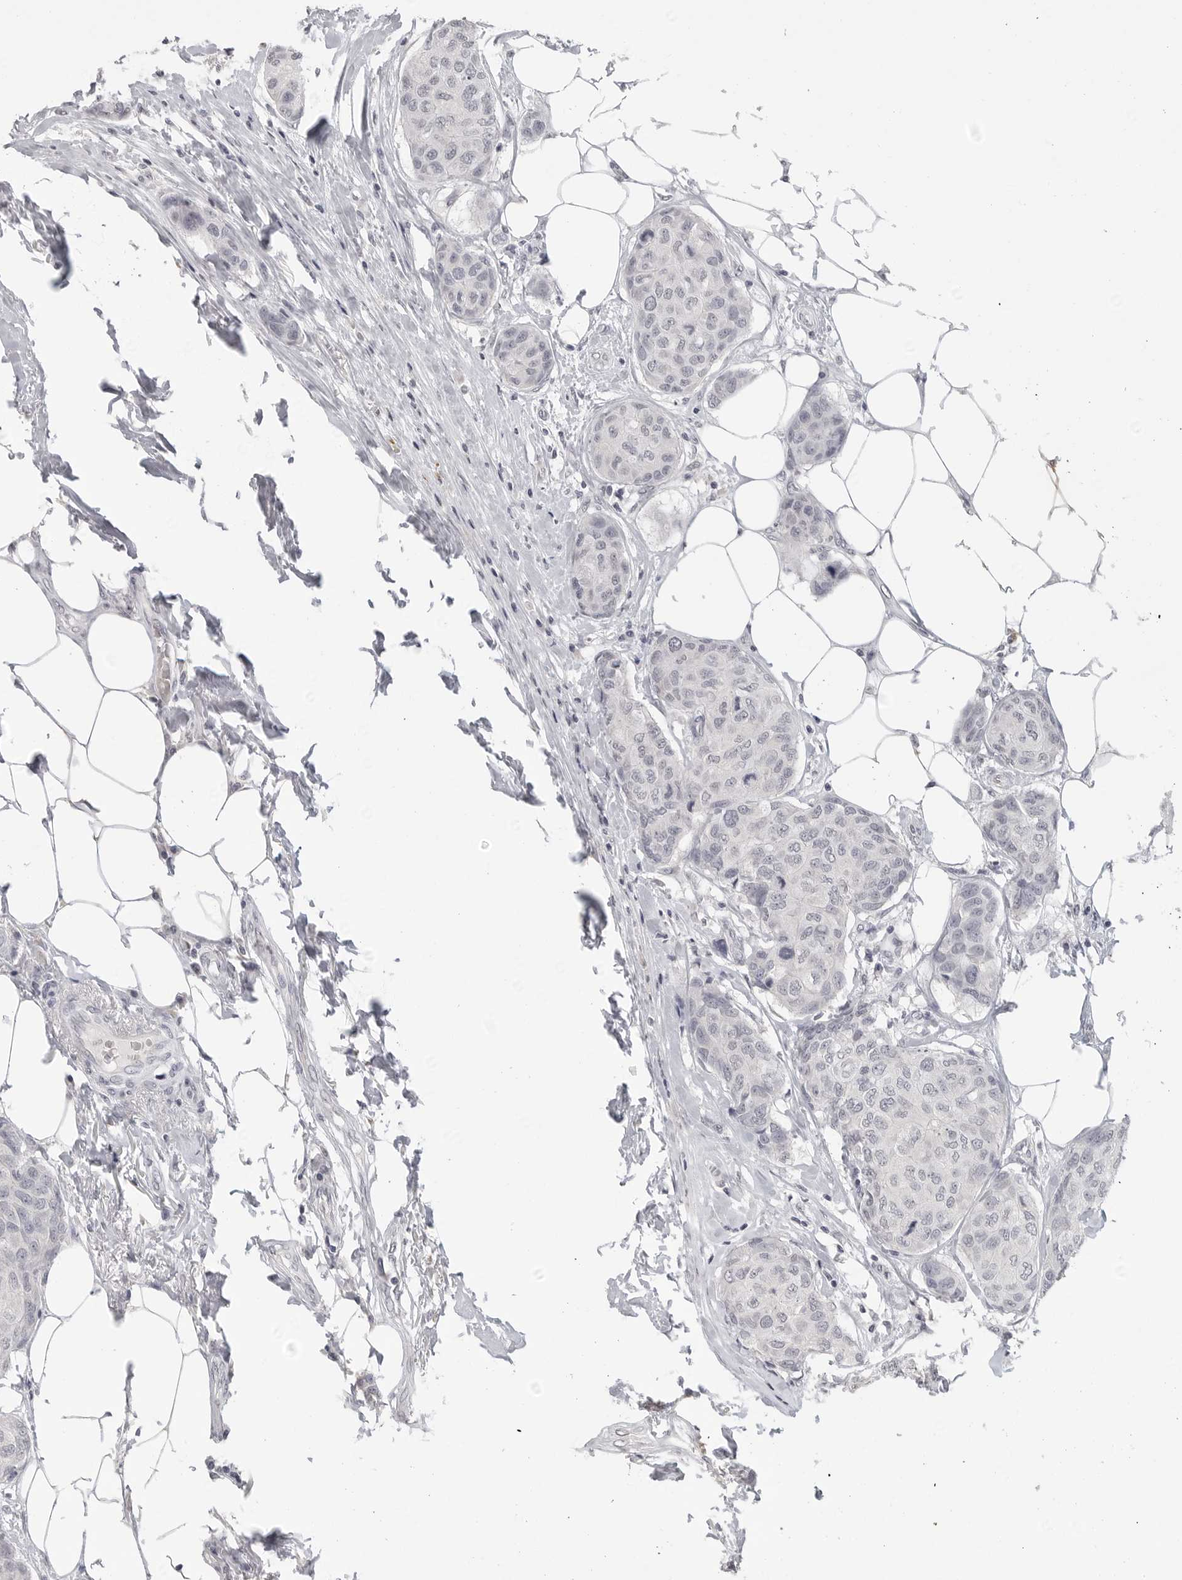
{"staining": {"intensity": "negative", "quantity": "none", "location": "none"}, "tissue": "breast cancer", "cell_type": "Tumor cells", "image_type": "cancer", "snomed": [{"axis": "morphology", "description": "Duct carcinoma"}, {"axis": "topography", "description": "Breast"}], "caption": "Breast cancer was stained to show a protein in brown. There is no significant expression in tumor cells. Nuclei are stained in blue.", "gene": "PRSS1", "patient": {"sex": "female", "age": 80}}